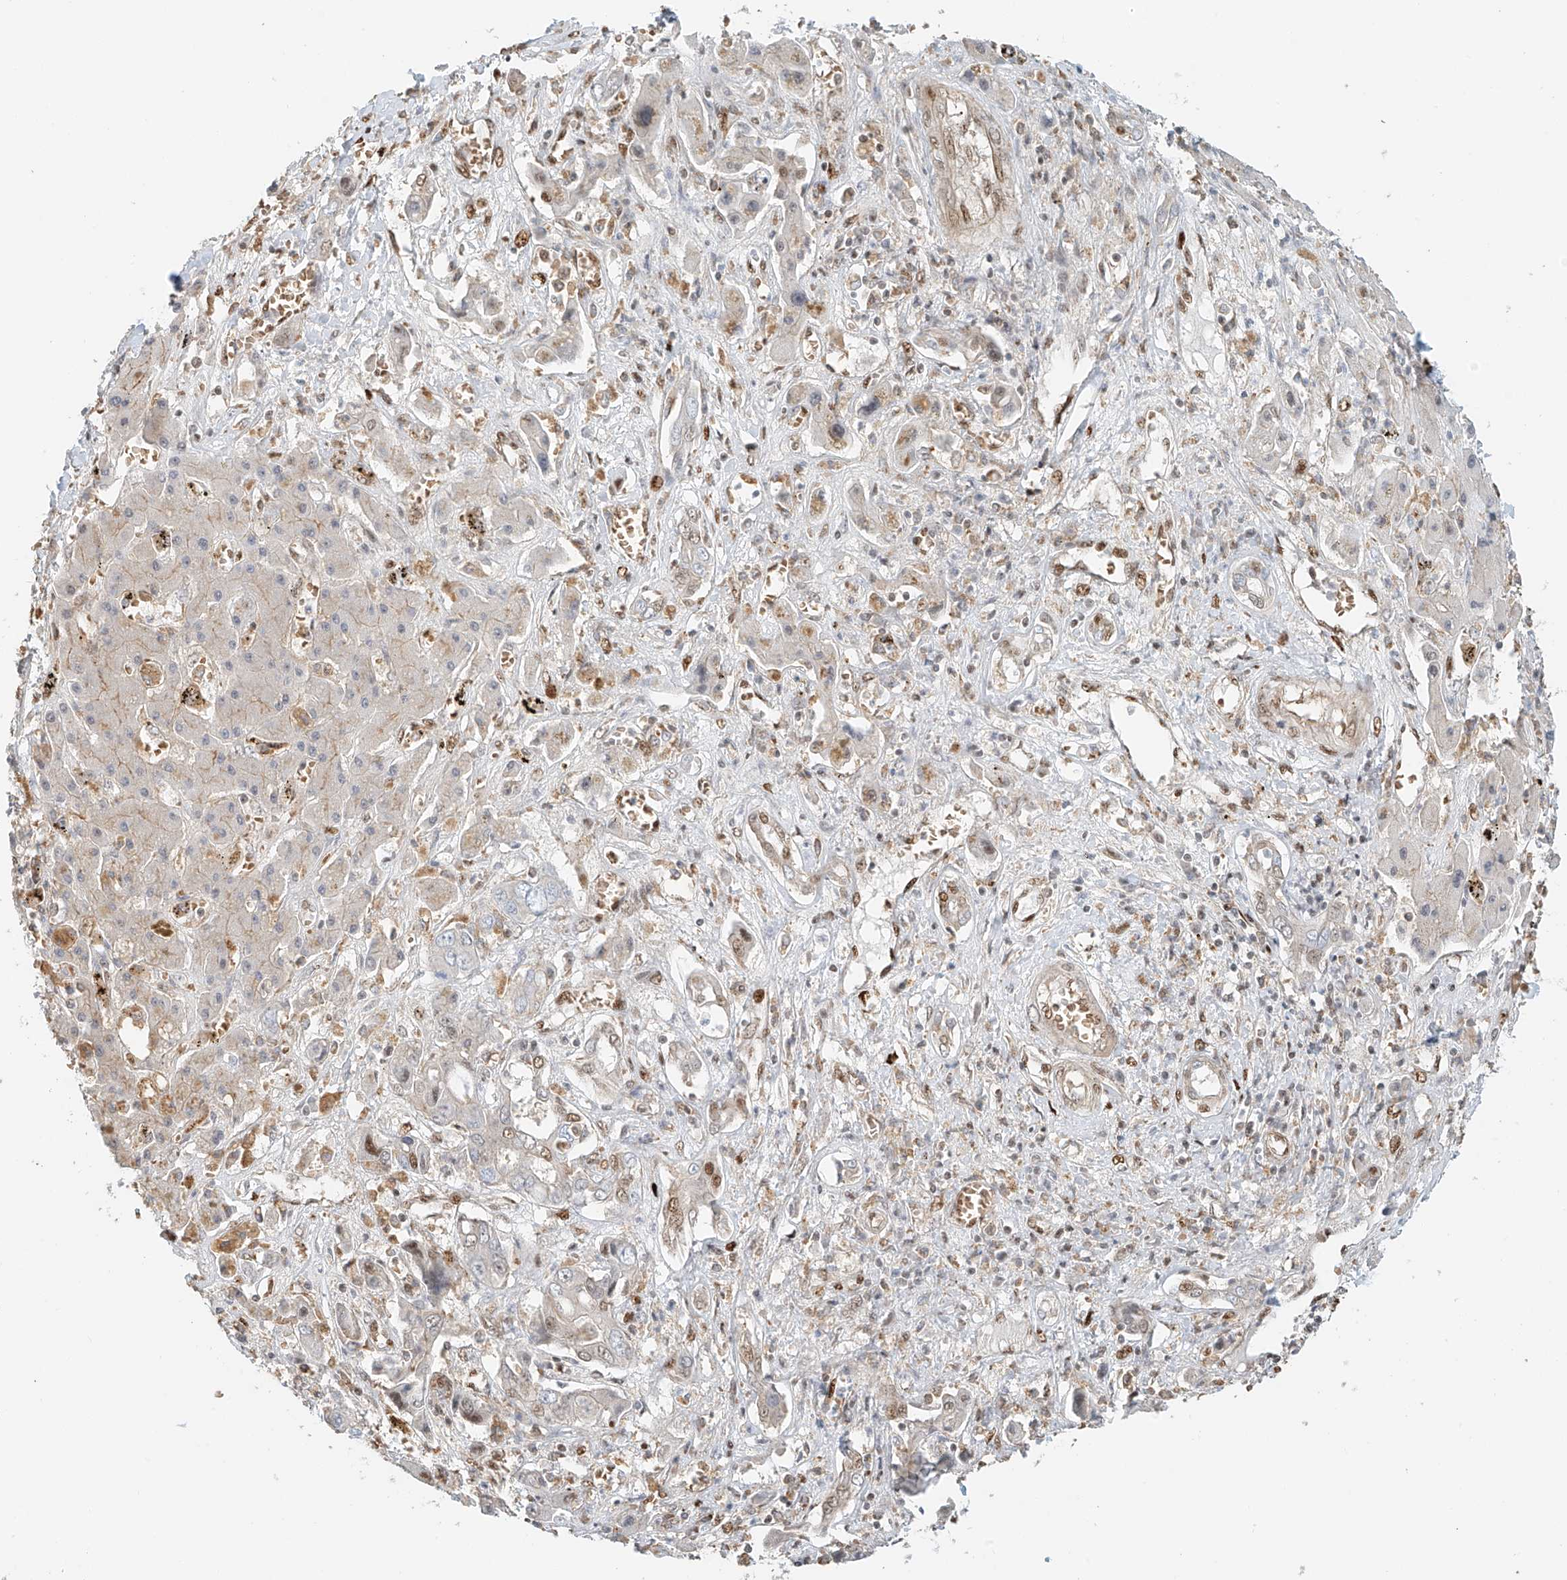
{"staining": {"intensity": "moderate", "quantity": "<25%", "location": "nuclear"}, "tissue": "liver cancer", "cell_type": "Tumor cells", "image_type": "cancer", "snomed": [{"axis": "morphology", "description": "Cholangiocarcinoma"}, {"axis": "topography", "description": "Liver"}], "caption": "Immunohistochemical staining of human cholangiocarcinoma (liver) exhibits moderate nuclear protein positivity in approximately <25% of tumor cells. (Brightfield microscopy of DAB IHC at high magnification).", "gene": "ZNF514", "patient": {"sex": "male", "age": 67}}